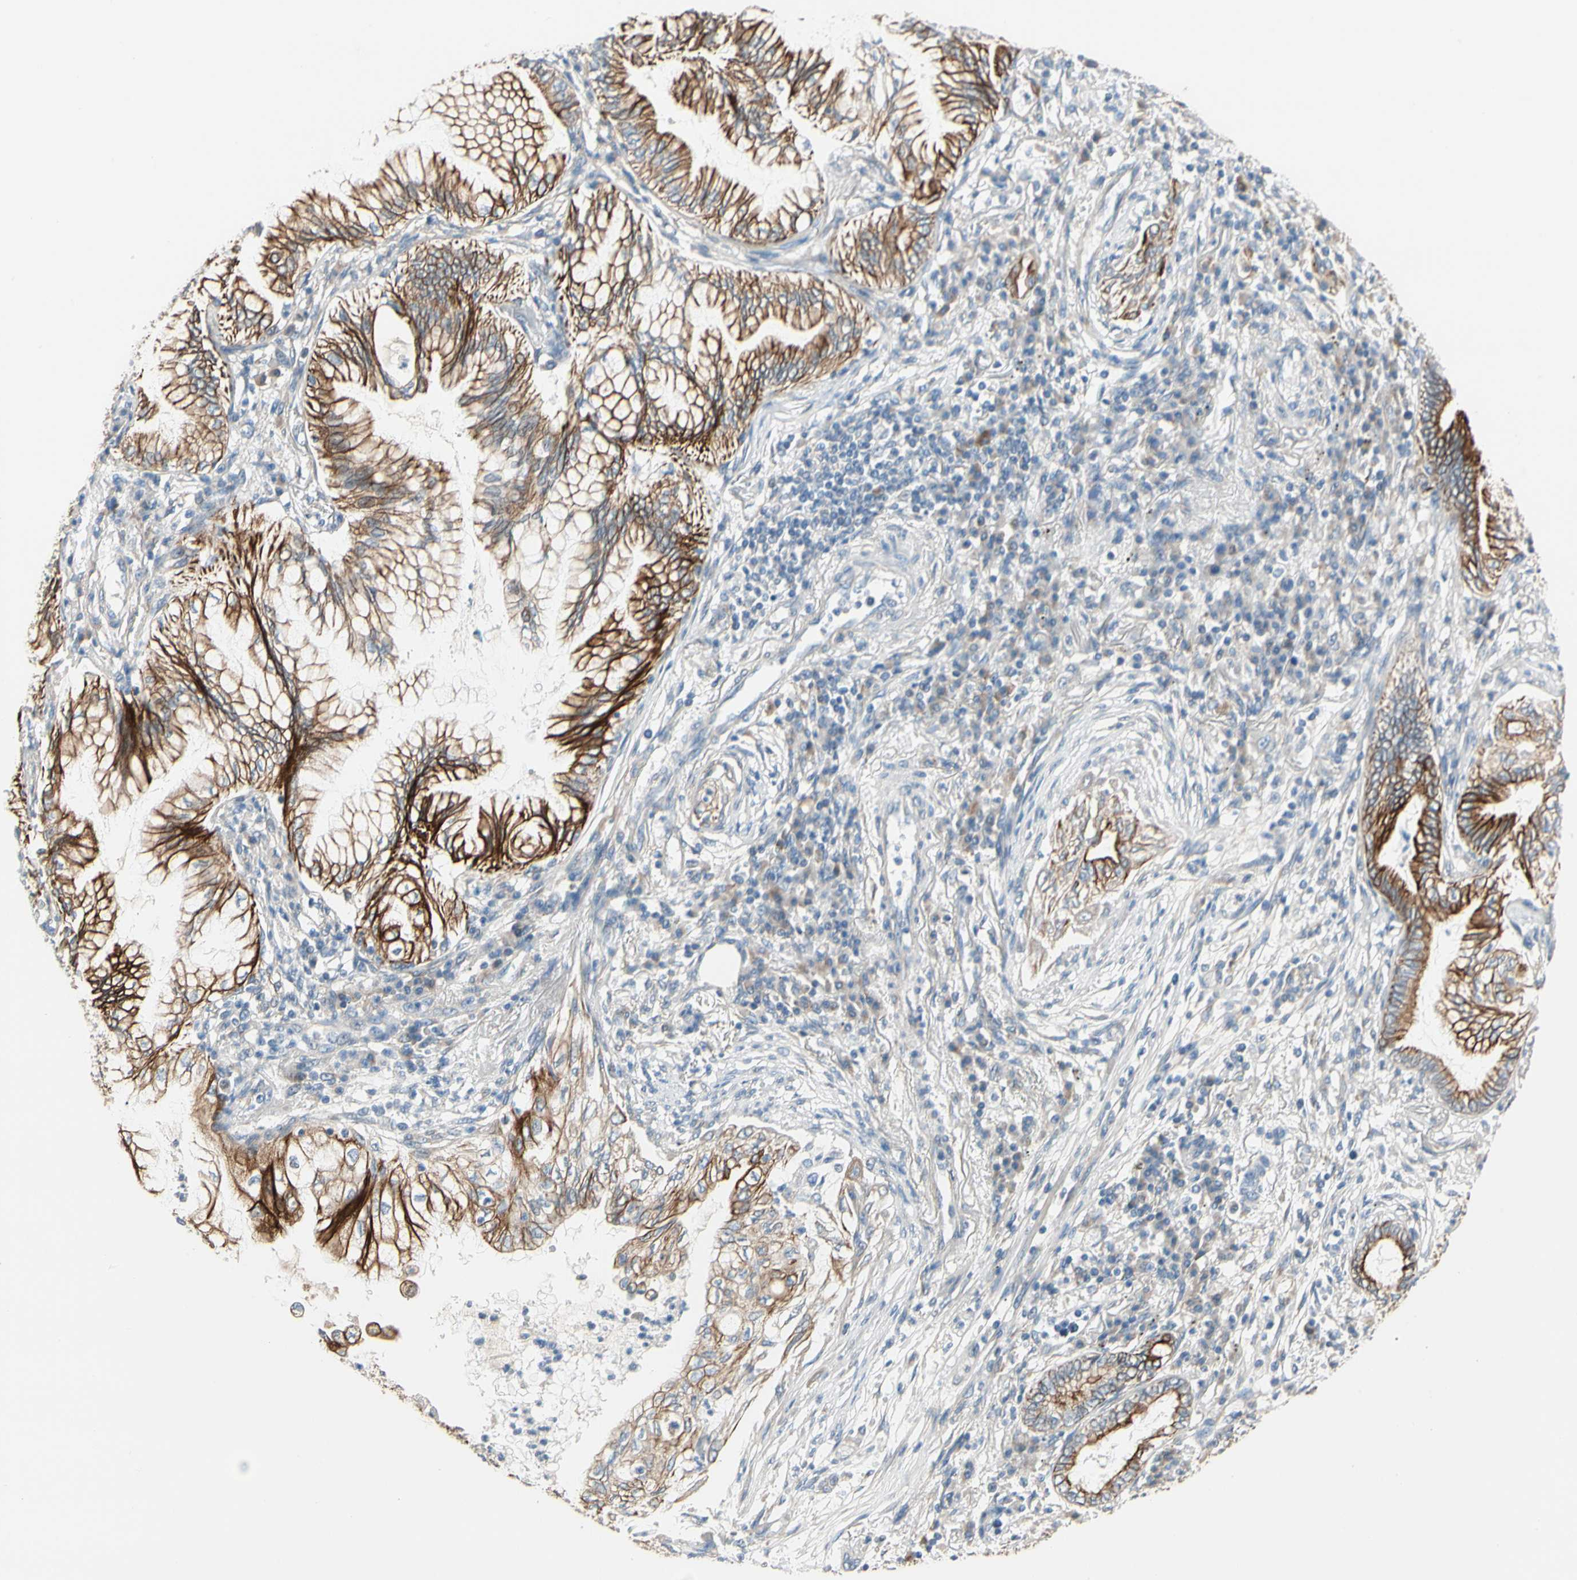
{"staining": {"intensity": "strong", "quantity": ">75%", "location": "cytoplasmic/membranous"}, "tissue": "lung cancer", "cell_type": "Tumor cells", "image_type": "cancer", "snomed": [{"axis": "morphology", "description": "Normal tissue, NOS"}, {"axis": "morphology", "description": "Adenocarcinoma, NOS"}, {"axis": "topography", "description": "Bronchus"}, {"axis": "topography", "description": "Lung"}], "caption": "Protein analysis of lung cancer (adenocarcinoma) tissue reveals strong cytoplasmic/membranous expression in approximately >75% of tumor cells. Ihc stains the protein of interest in brown and the nuclei are stained blue.", "gene": "DUSP12", "patient": {"sex": "female", "age": 70}}